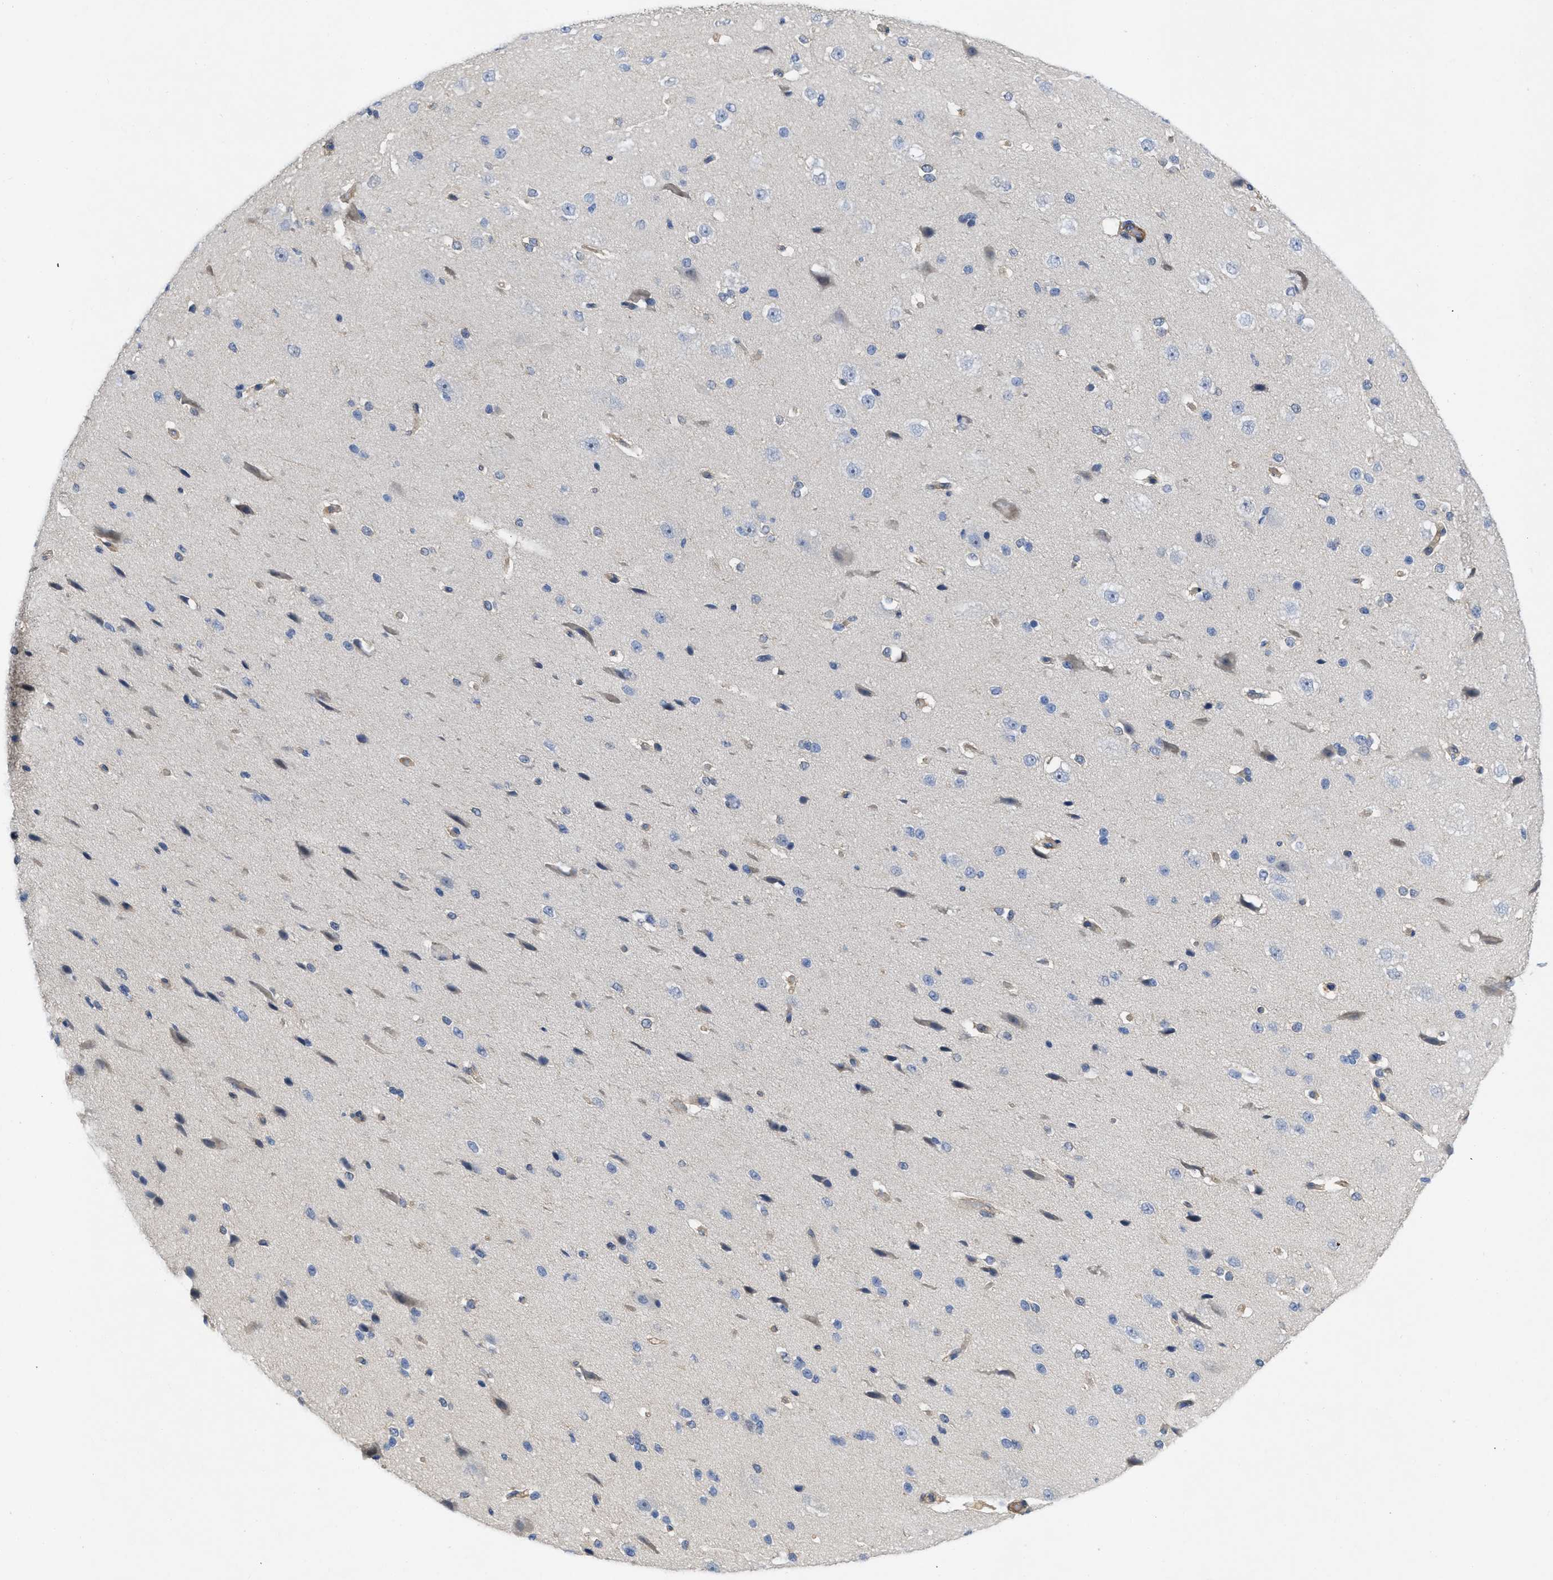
{"staining": {"intensity": "negative", "quantity": "none", "location": "none"}, "tissue": "cerebral cortex", "cell_type": "Endothelial cells", "image_type": "normal", "snomed": [{"axis": "morphology", "description": "Normal tissue, NOS"}, {"axis": "morphology", "description": "Developmental malformation"}, {"axis": "topography", "description": "Cerebral cortex"}], "caption": "IHC of unremarkable cerebral cortex demonstrates no staining in endothelial cells.", "gene": "ARHGEF26", "patient": {"sex": "female", "age": 30}}